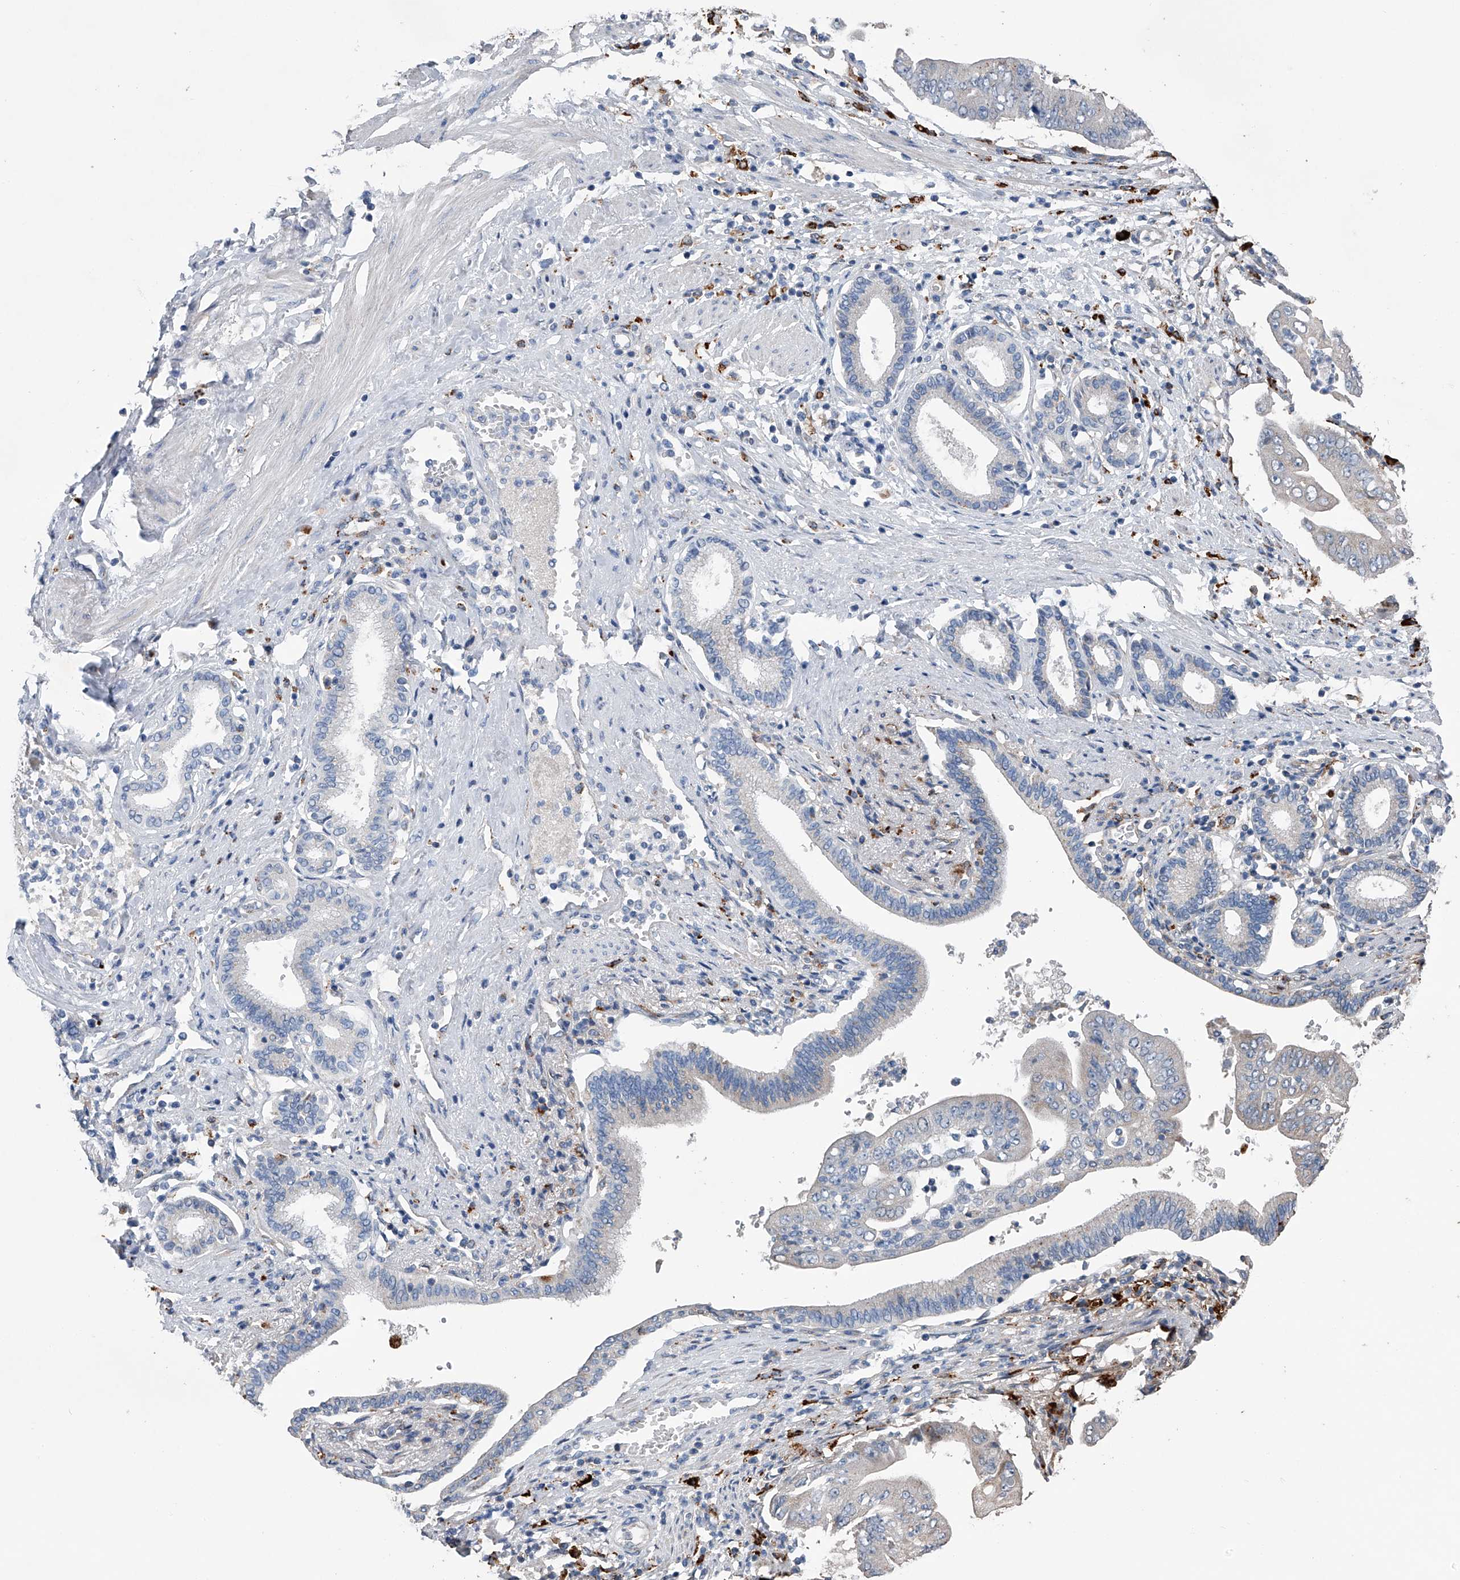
{"staining": {"intensity": "negative", "quantity": "none", "location": "none"}, "tissue": "pancreatic cancer", "cell_type": "Tumor cells", "image_type": "cancer", "snomed": [{"axis": "morphology", "description": "Adenocarcinoma, NOS"}, {"axis": "topography", "description": "Pancreas"}], "caption": "The photomicrograph shows no significant staining in tumor cells of pancreatic cancer. (DAB (3,3'-diaminobenzidine) immunohistochemistry visualized using brightfield microscopy, high magnification).", "gene": "ZNF772", "patient": {"sex": "female", "age": 77}}